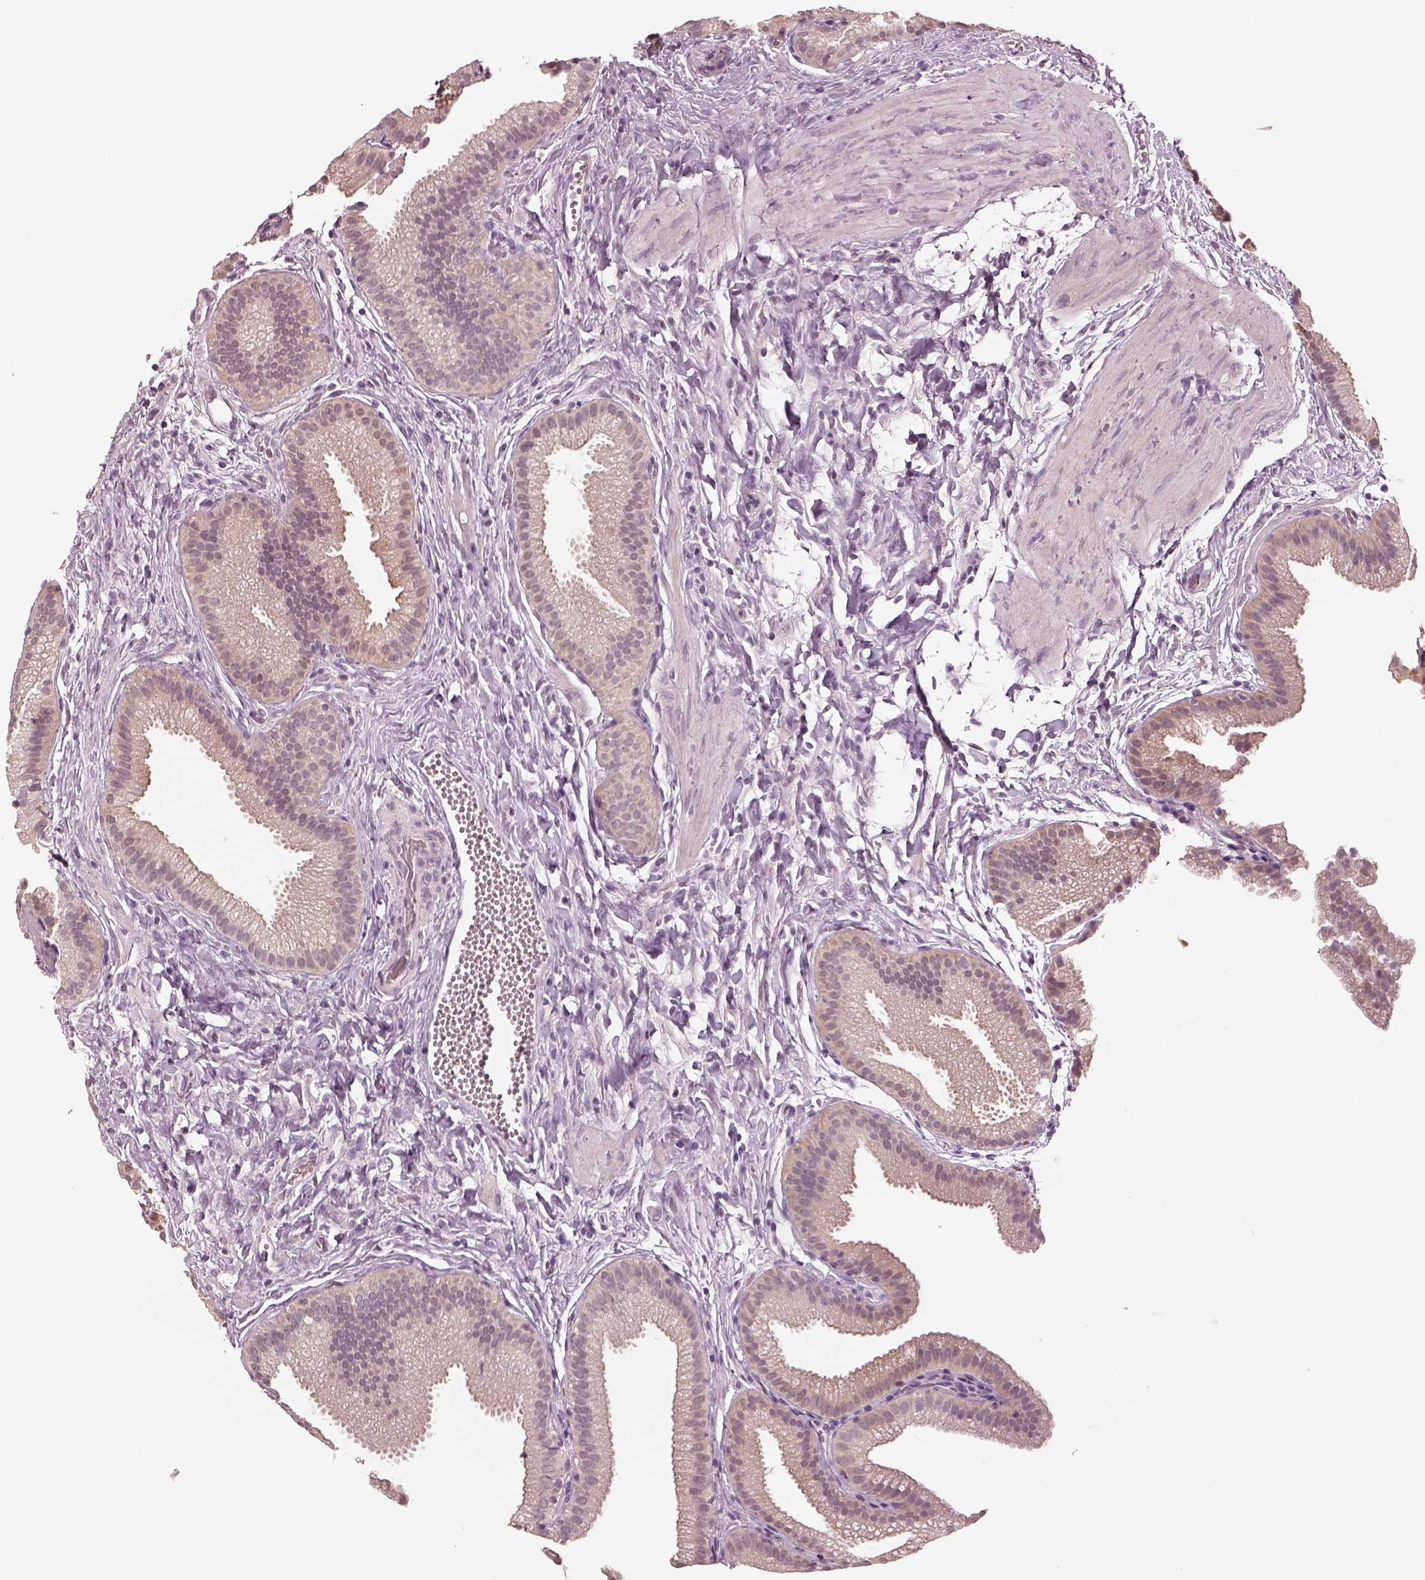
{"staining": {"intensity": "negative", "quantity": "none", "location": "none"}, "tissue": "gallbladder", "cell_type": "Glandular cells", "image_type": "normal", "snomed": [{"axis": "morphology", "description": "Normal tissue, NOS"}, {"axis": "topography", "description": "Gallbladder"}], "caption": "The micrograph shows no staining of glandular cells in benign gallbladder.", "gene": "EGR4", "patient": {"sex": "female", "age": 63}}